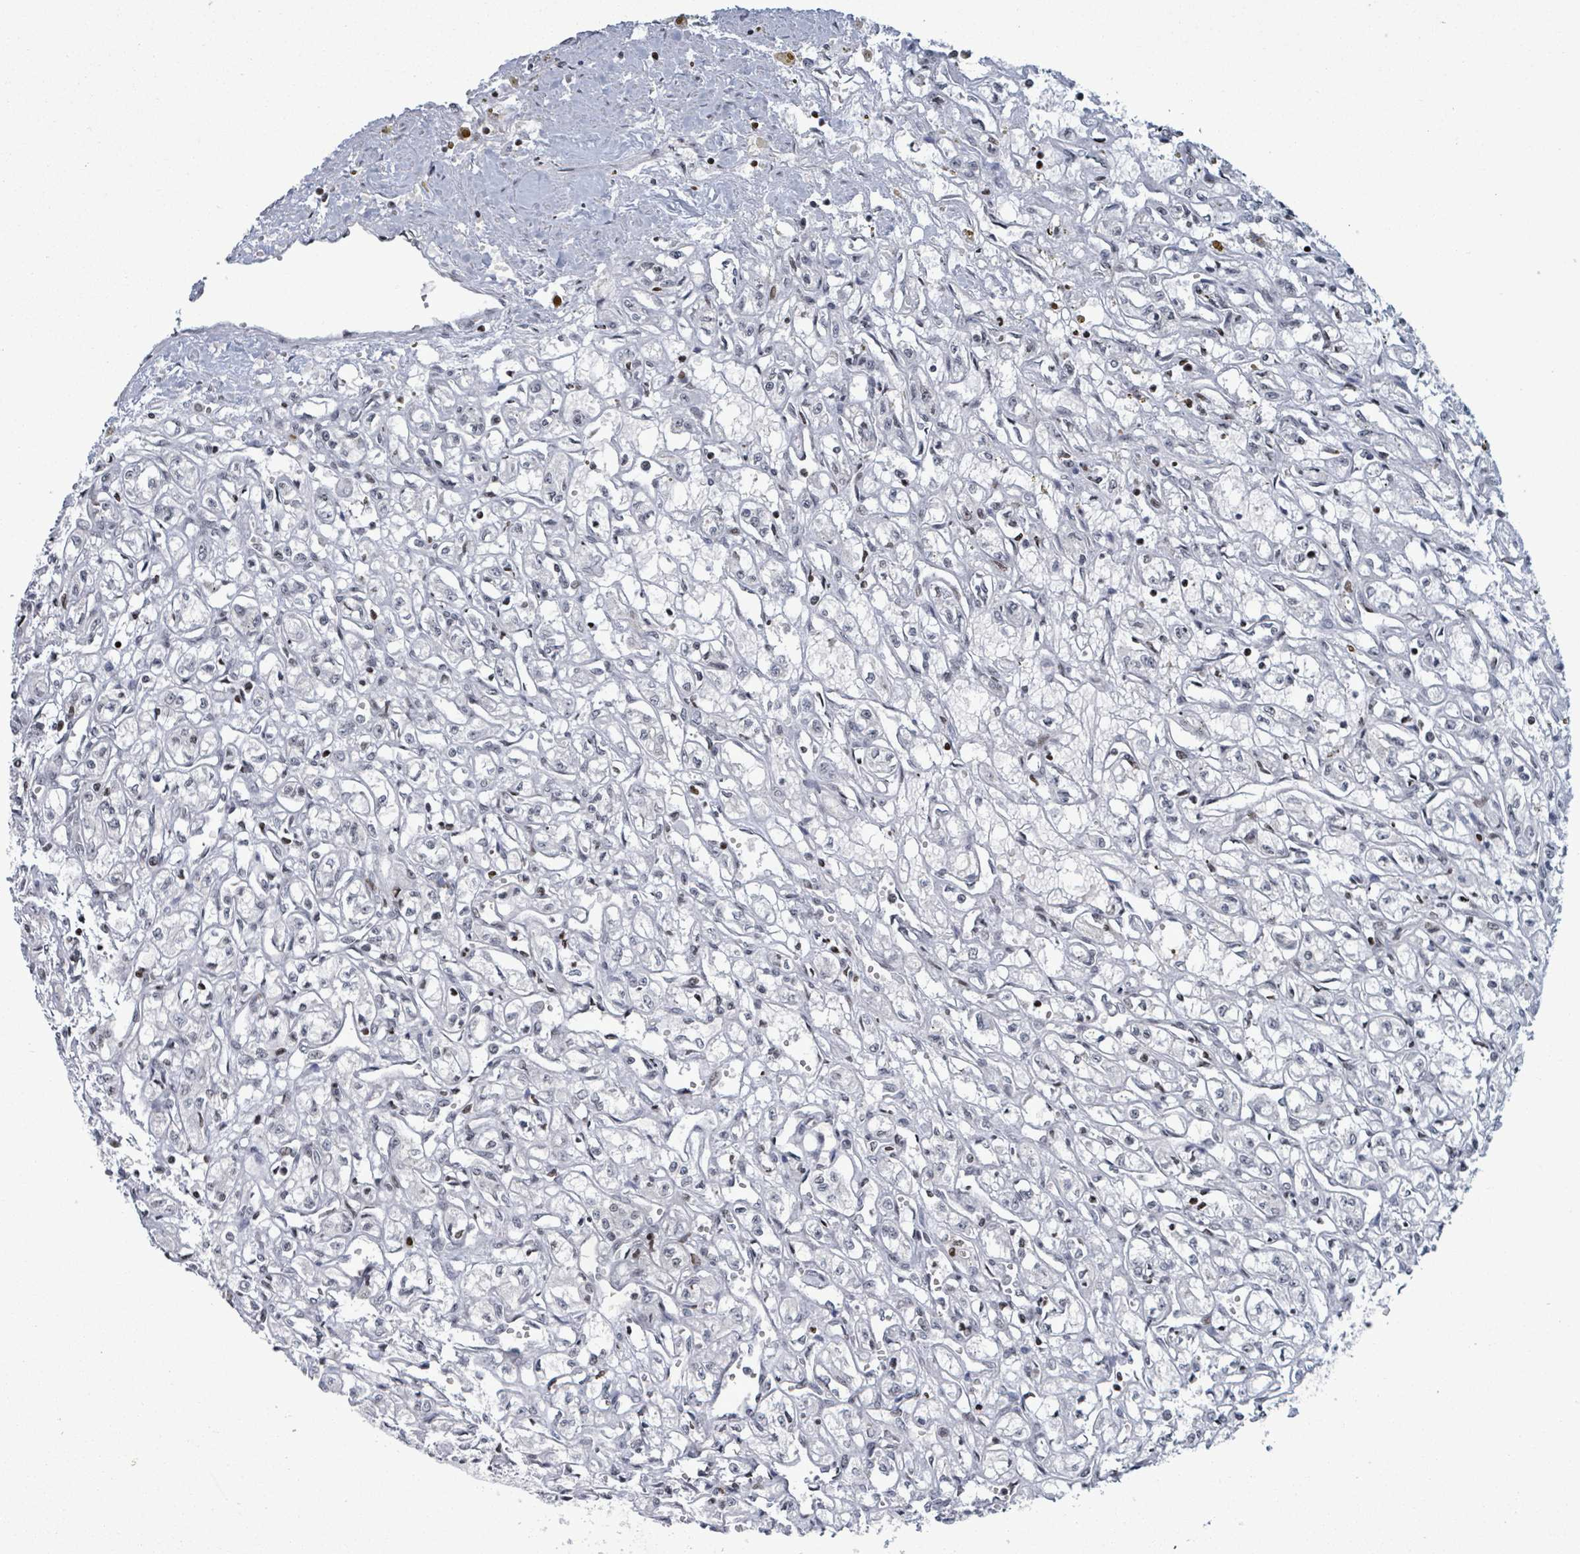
{"staining": {"intensity": "negative", "quantity": "none", "location": "none"}, "tissue": "renal cancer", "cell_type": "Tumor cells", "image_type": "cancer", "snomed": [{"axis": "morphology", "description": "Adenocarcinoma, NOS"}, {"axis": "topography", "description": "Kidney"}], "caption": "IHC of renal adenocarcinoma exhibits no staining in tumor cells.", "gene": "FNDC4", "patient": {"sex": "male", "age": 56}}